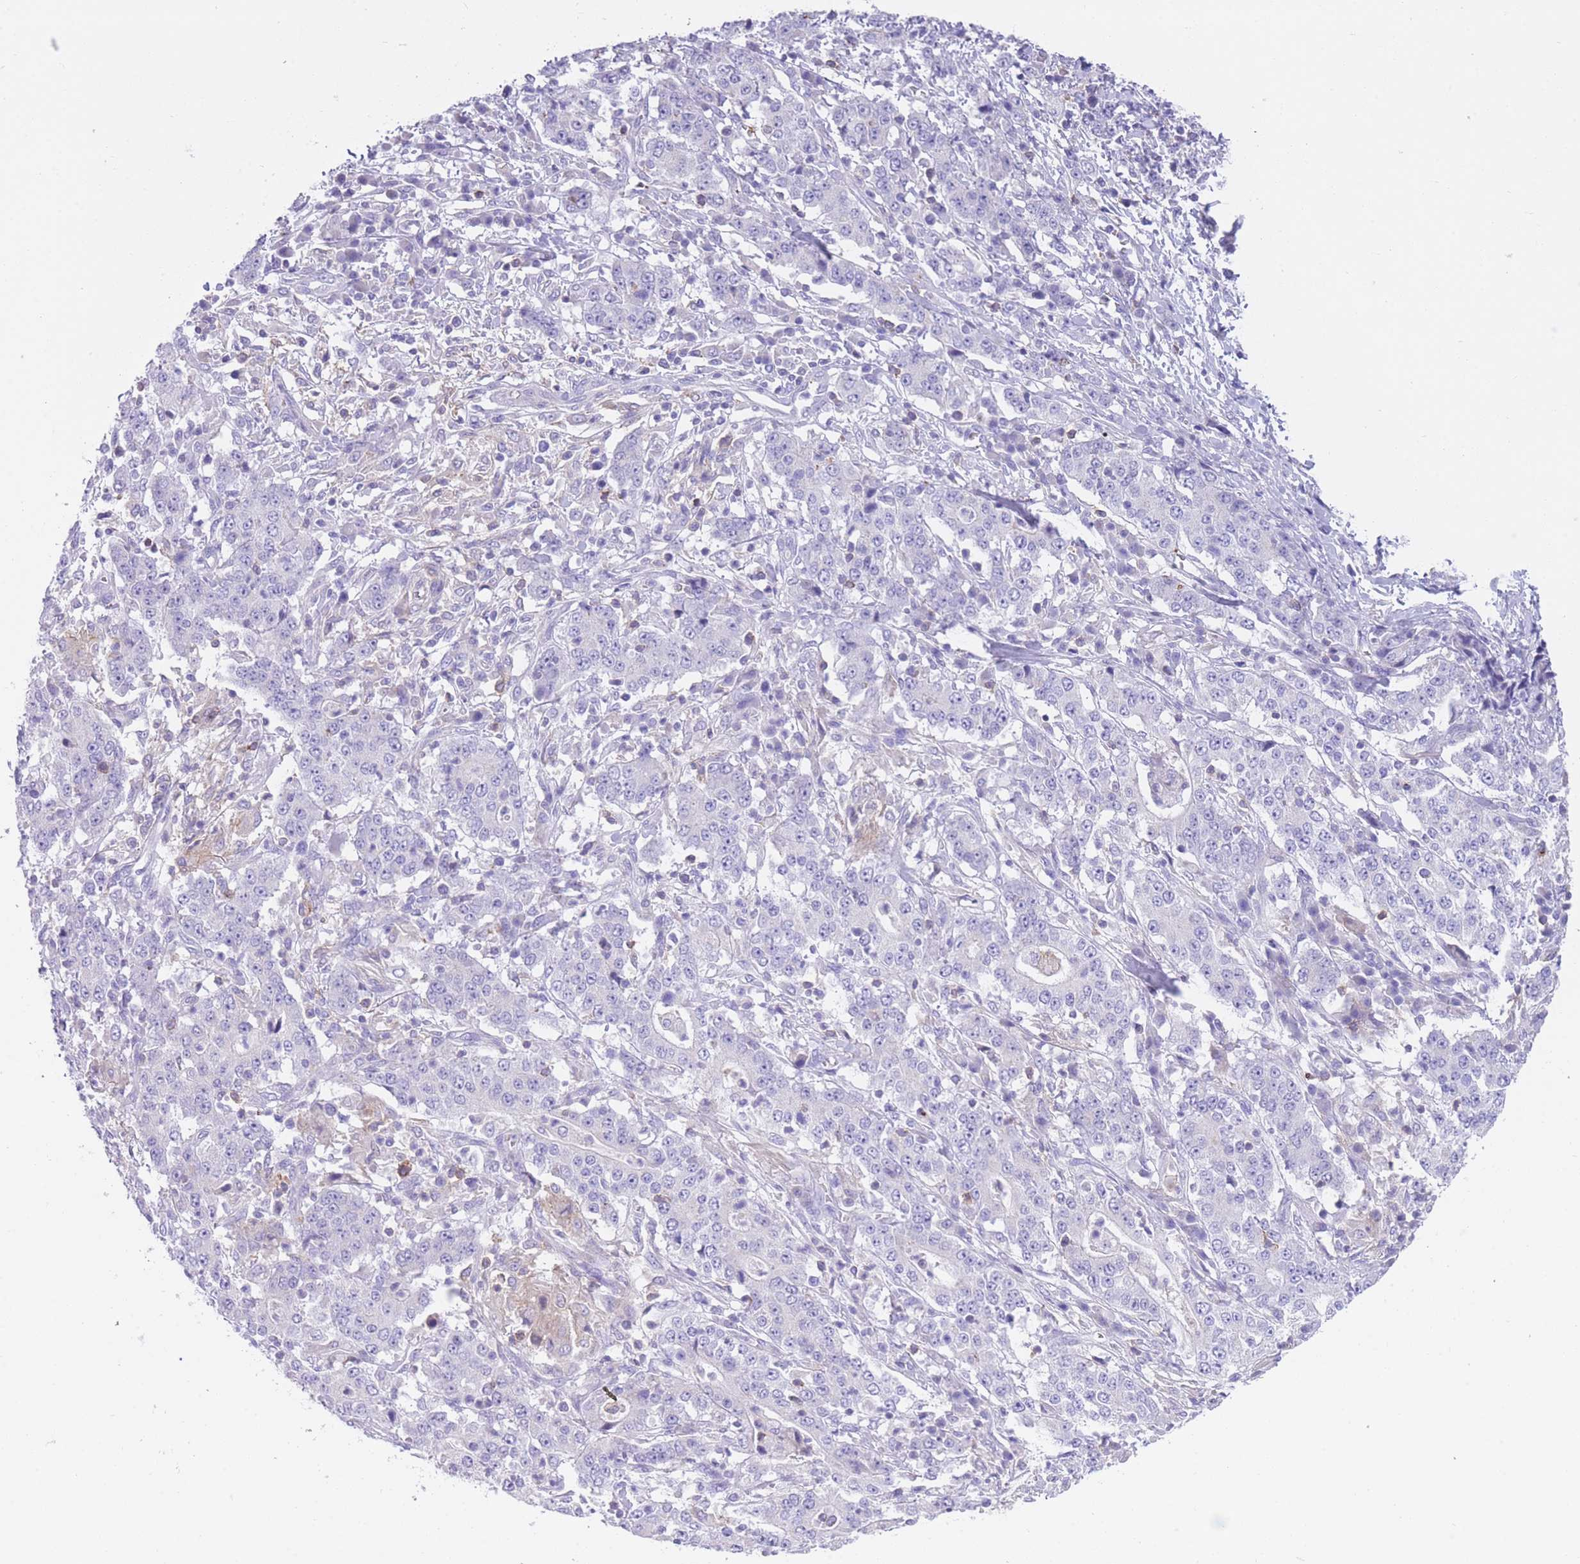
{"staining": {"intensity": "negative", "quantity": "none", "location": "none"}, "tissue": "stomach cancer", "cell_type": "Tumor cells", "image_type": "cancer", "snomed": [{"axis": "morphology", "description": "Normal tissue, NOS"}, {"axis": "morphology", "description": "Adenocarcinoma, NOS"}, {"axis": "topography", "description": "Stomach, upper"}, {"axis": "topography", "description": "Stomach"}], "caption": "This is an immunohistochemistry (IHC) histopathology image of stomach adenocarcinoma. There is no positivity in tumor cells.", "gene": "LDB3", "patient": {"sex": "male", "age": 59}}